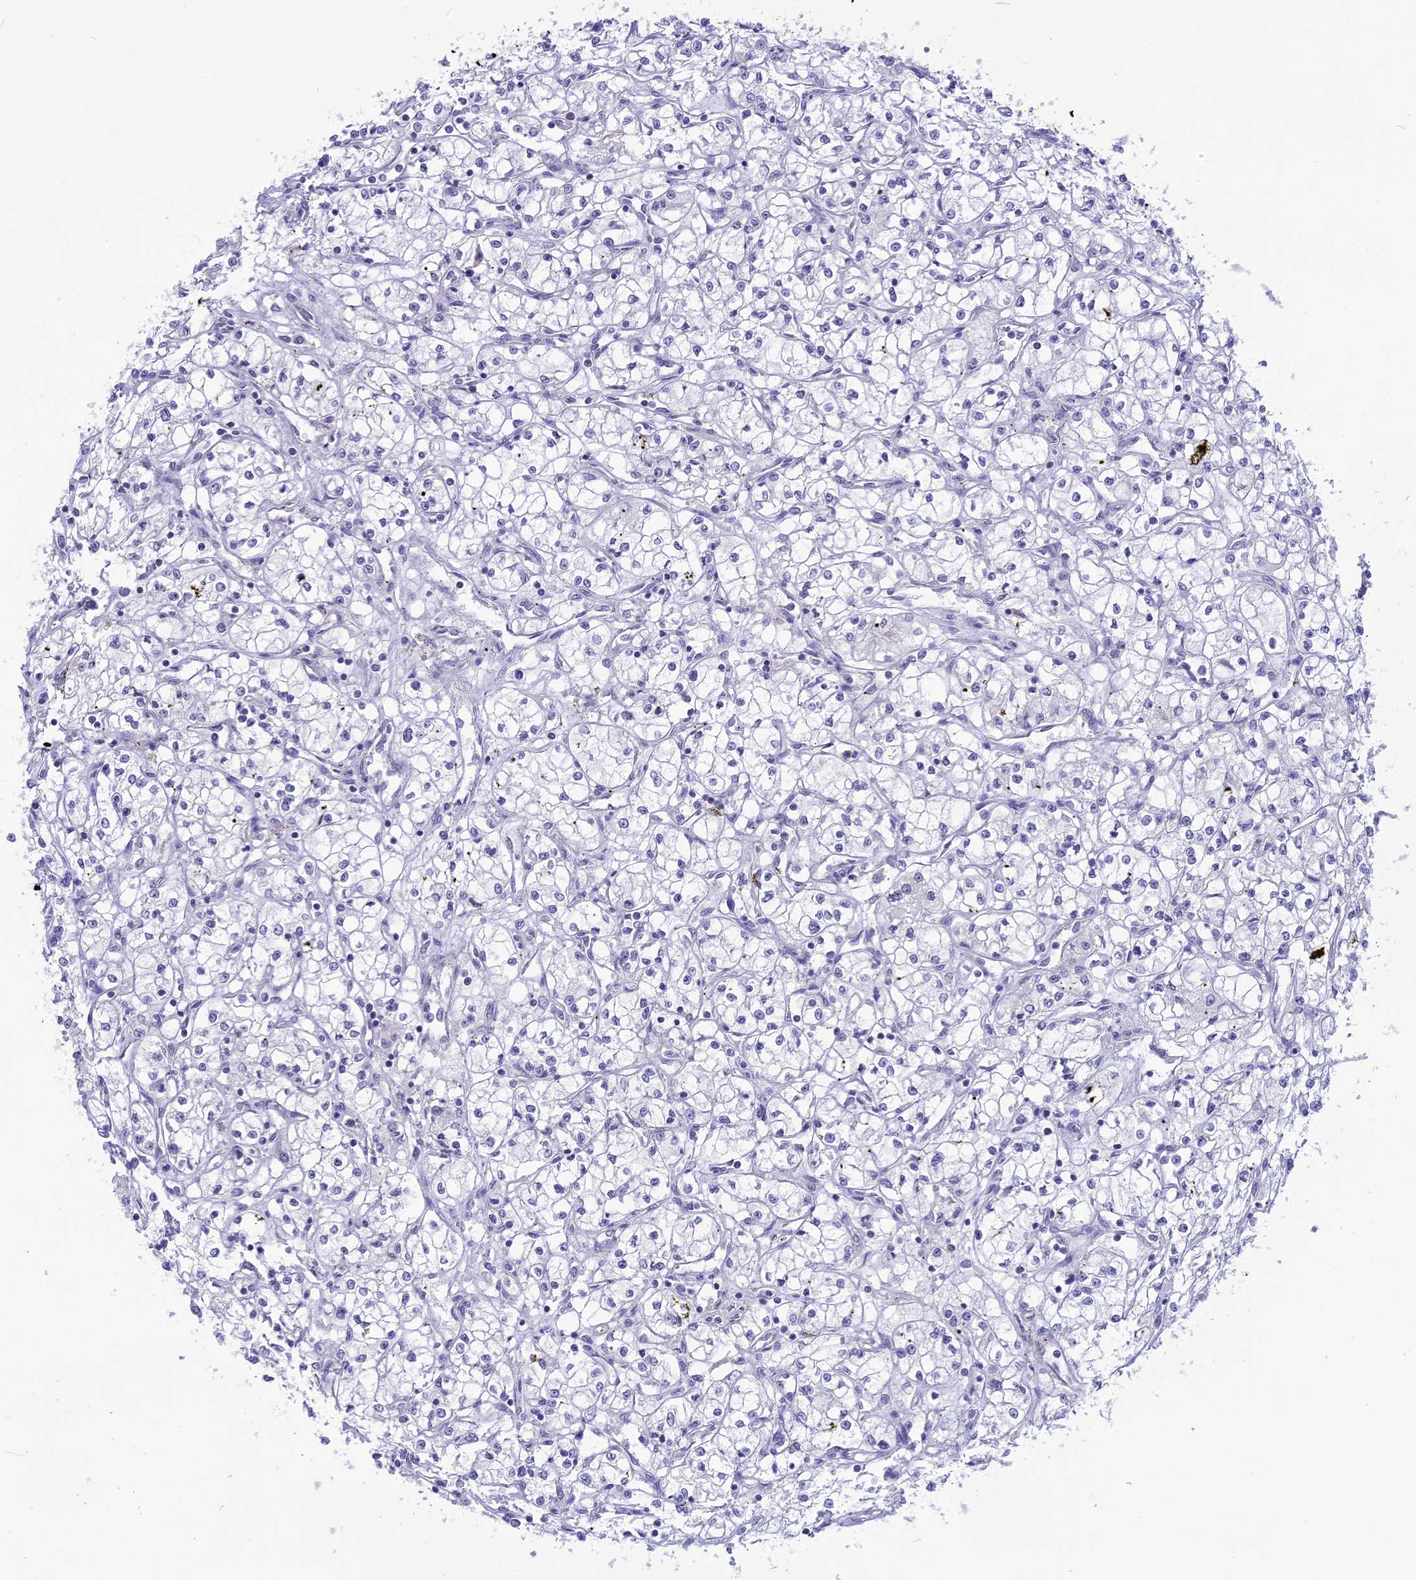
{"staining": {"intensity": "negative", "quantity": "none", "location": "none"}, "tissue": "renal cancer", "cell_type": "Tumor cells", "image_type": "cancer", "snomed": [{"axis": "morphology", "description": "Adenocarcinoma, NOS"}, {"axis": "topography", "description": "Kidney"}], "caption": "An immunohistochemistry image of renal cancer (adenocarcinoma) is shown. There is no staining in tumor cells of renal cancer (adenocarcinoma).", "gene": "CMSS1", "patient": {"sex": "male", "age": 59}}